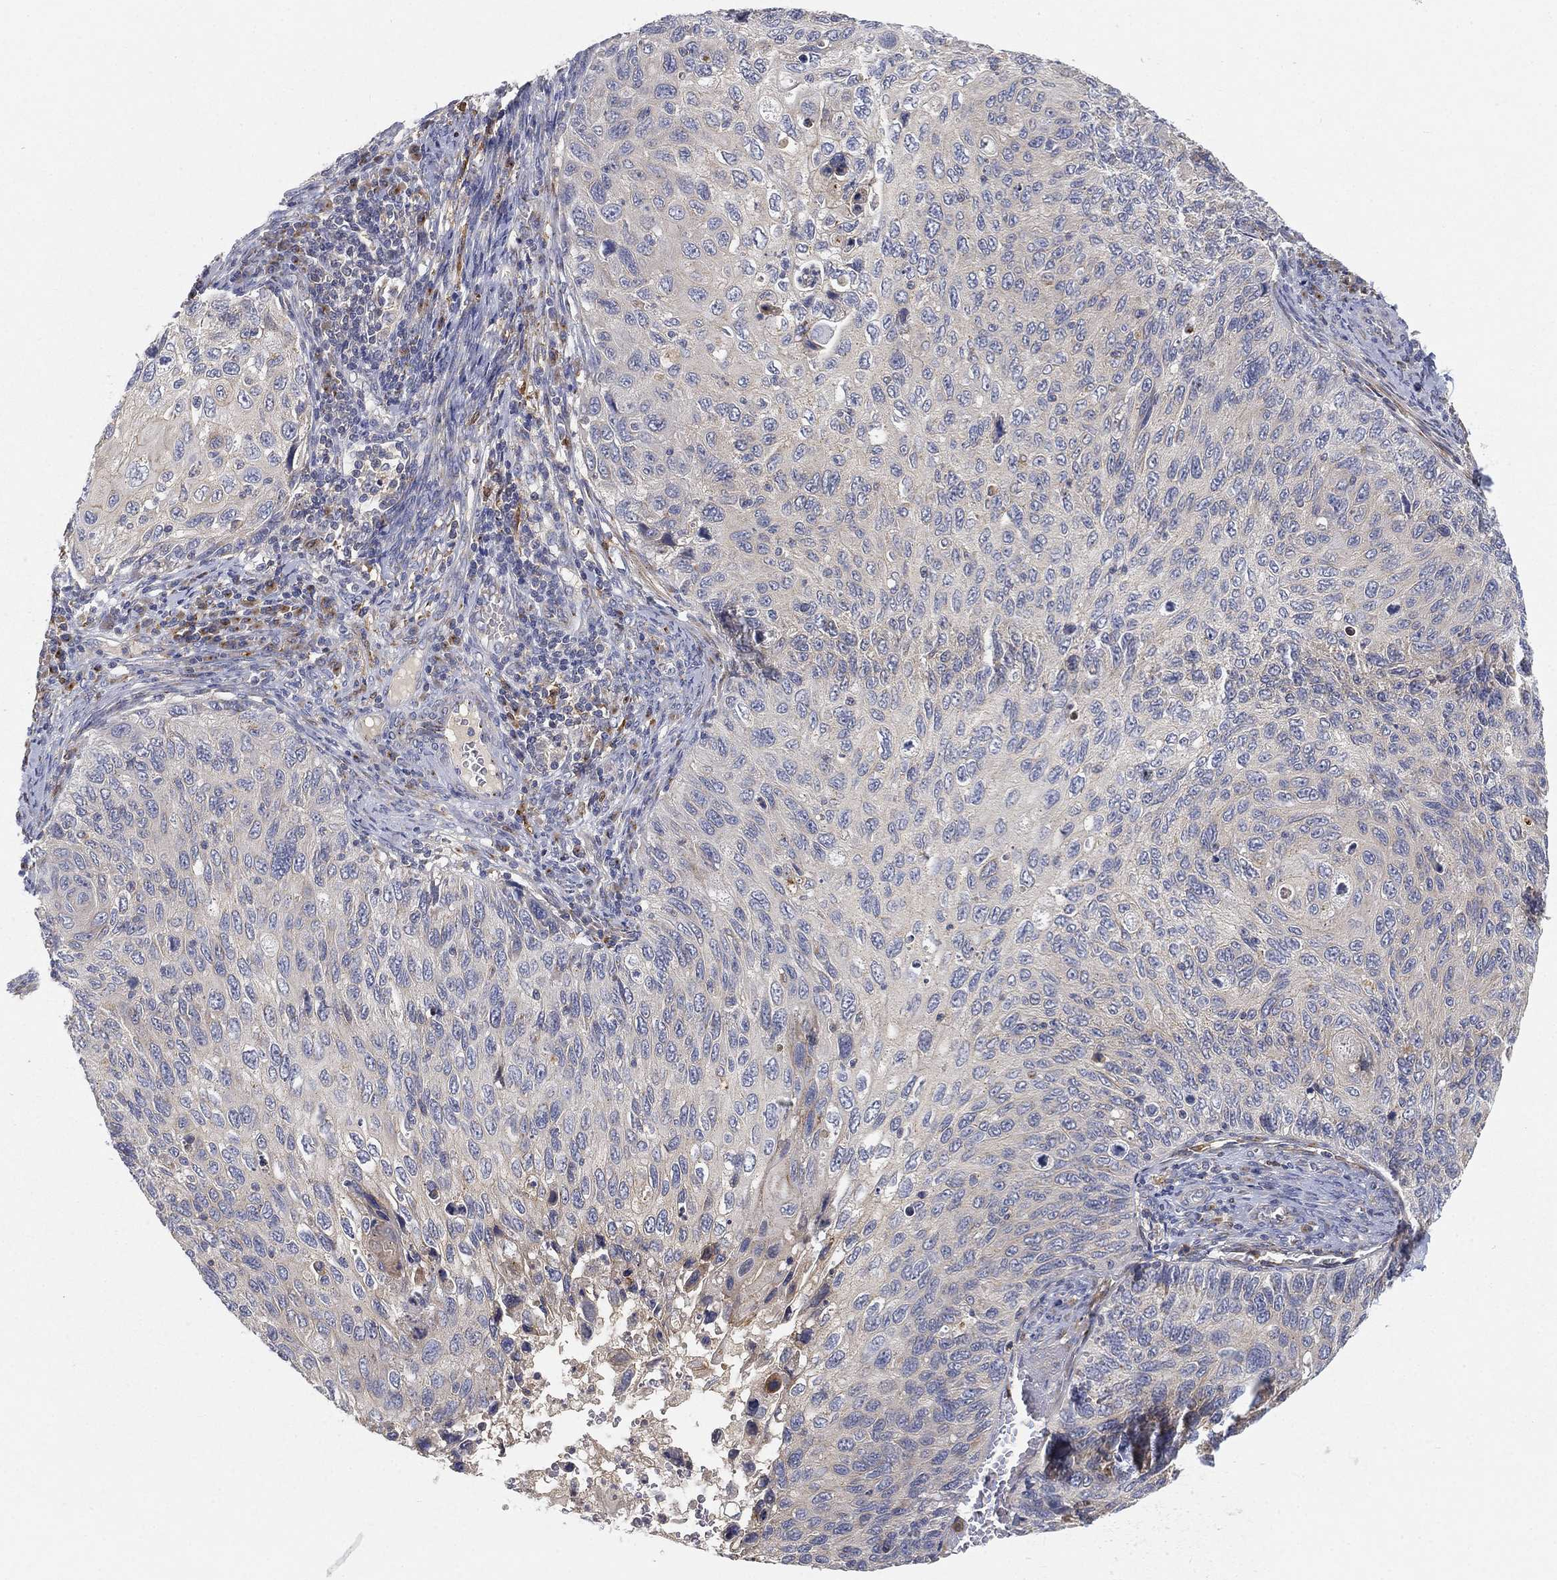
{"staining": {"intensity": "negative", "quantity": "none", "location": "none"}, "tissue": "cervical cancer", "cell_type": "Tumor cells", "image_type": "cancer", "snomed": [{"axis": "morphology", "description": "Squamous cell carcinoma, NOS"}, {"axis": "topography", "description": "Cervix"}], "caption": "Tumor cells show no significant positivity in cervical cancer (squamous cell carcinoma). (Brightfield microscopy of DAB (3,3'-diaminobenzidine) immunohistochemistry (IHC) at high magnification).", "gene": "CTSL", "patient": {"sex": "female", "age": 70}}